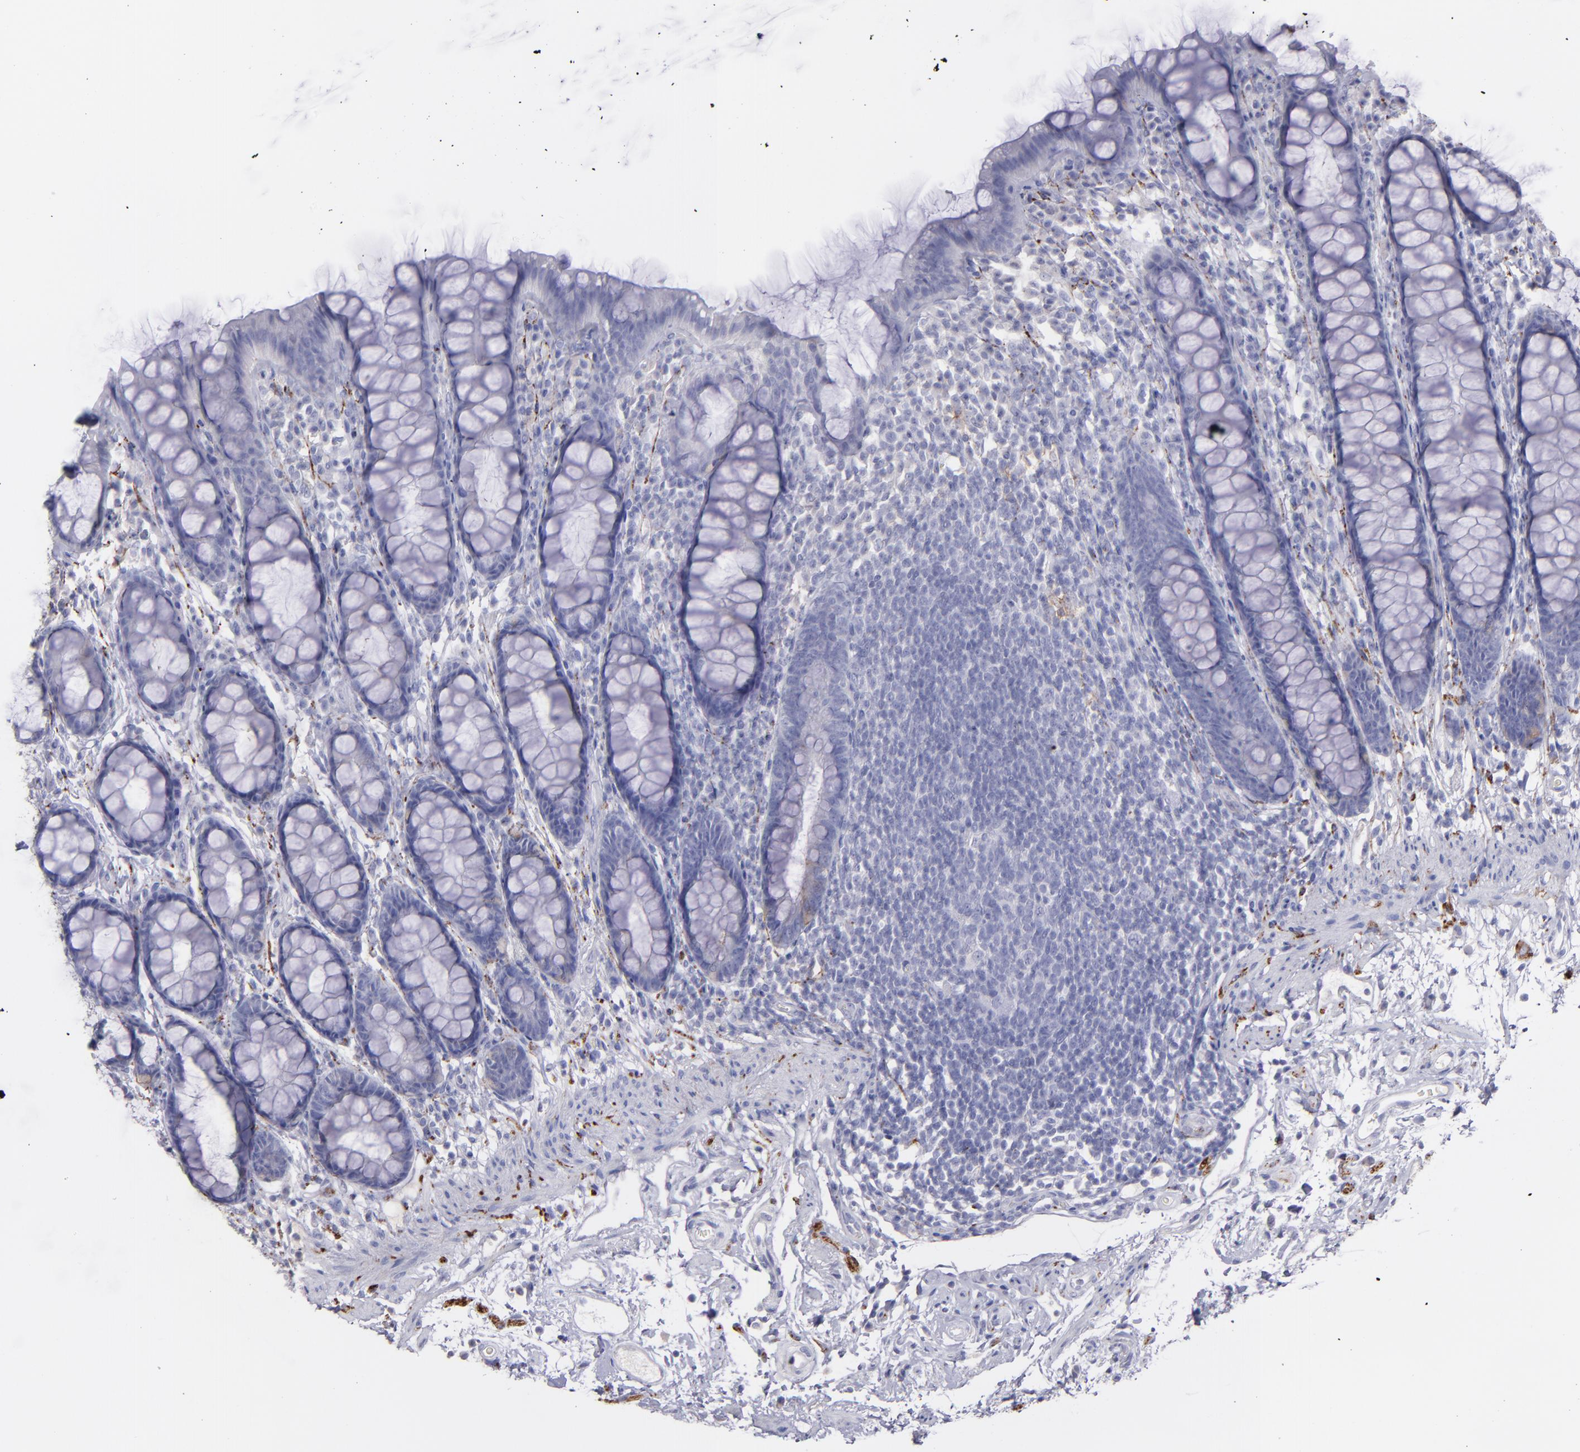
{"staining": {"intensity": "negative", "quantity": "none", "location": "none"}, "tissue": "rectum", "cell_type": "Glandular cells", "image_type": "normal", "snomed": [{"axis": "morphology", "description": "Normal tissue, NOS"}, {"axis": "topography", "description": "Rectum"}], "caption": "Histopathology image shows no protein staining in glandular cells of benign rectum. (Brightfield microscopy of DAB (3,3'-diaminobenzidine) IHC at high magnification).", "gene": "SNAP25", "patient": {"sex": "male", "age": 92}}